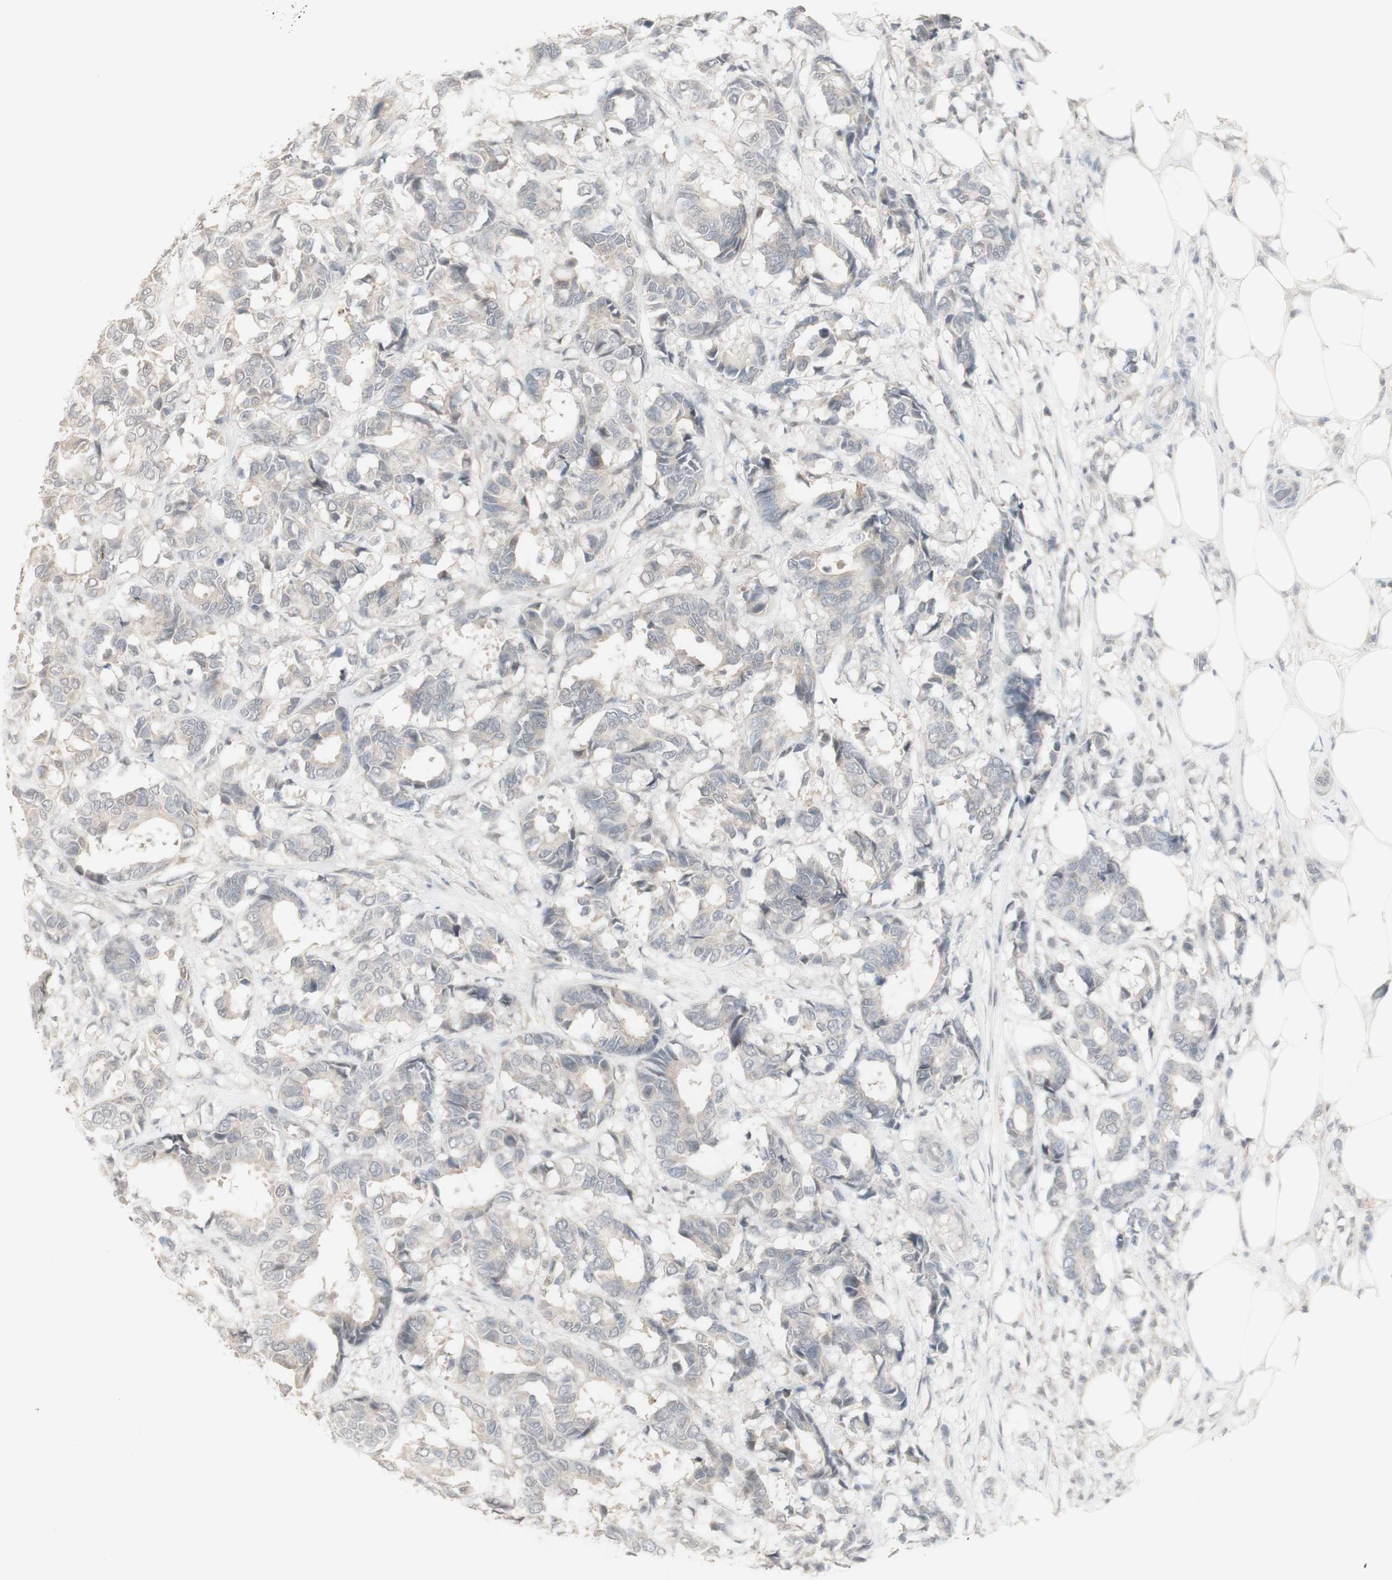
{"staining": {"intensity": "negative", "quantity": "none", "location": "none"}, "tissue": "breast cancer", "cell_type": "Tumor cells", "image_type": "cancer", "snomed": [{"axis": "morphology", "description": "Duct carcinoma"}, {"axis": "topography", "description": "Breast"}], "caption": "DAB (3,3'-diaminobenzidine) immunohistochemical staining of breast infiltrating ductal carcinoma reveals no significant expression in tumor cells.", "gene": "C1orf116", "patient": {"sex": "female", "age": 87}}